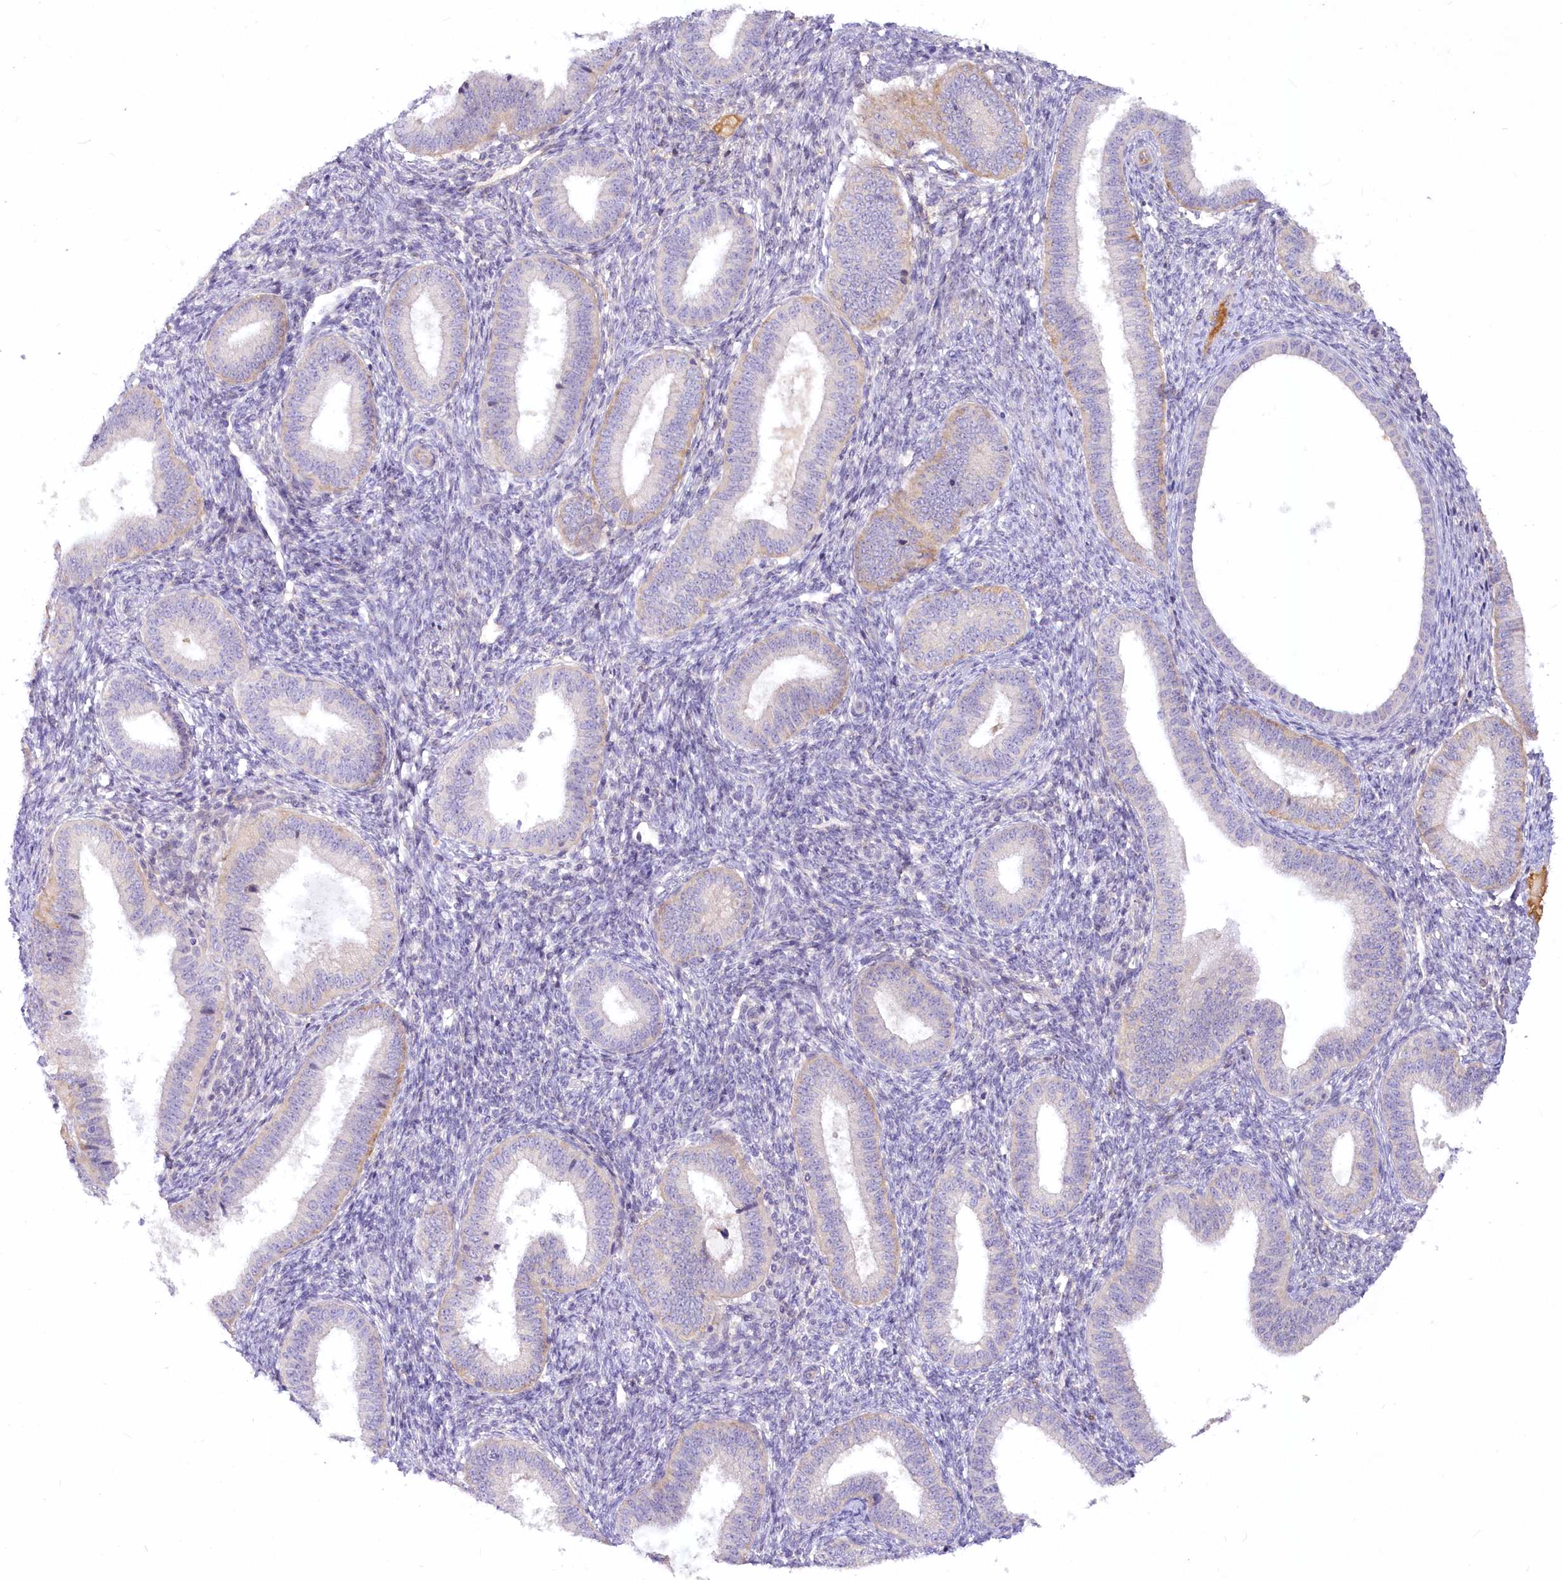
{"staining": {"intensity": "negative", "quantity": "none", "location": "none"}, "tissue": "endometrium", "cell_type": "Cells in endometrial stroma", "image_type": "normal", "snomed": [{"axis": "morphology", "description": "Normal tissue, NOS"}, {"axis": "topography", "description": "Endometrium"}], "caption": "This photomicrograph is of benign endometrium stained with immunohistochemistry (IHC) to label a protein in brown with the nuclei are counter-stained blue. There is no staining in cells in endometrial stroma.", "gene": "EFHC2", "patient": {"sex": "female", "age": 39}}